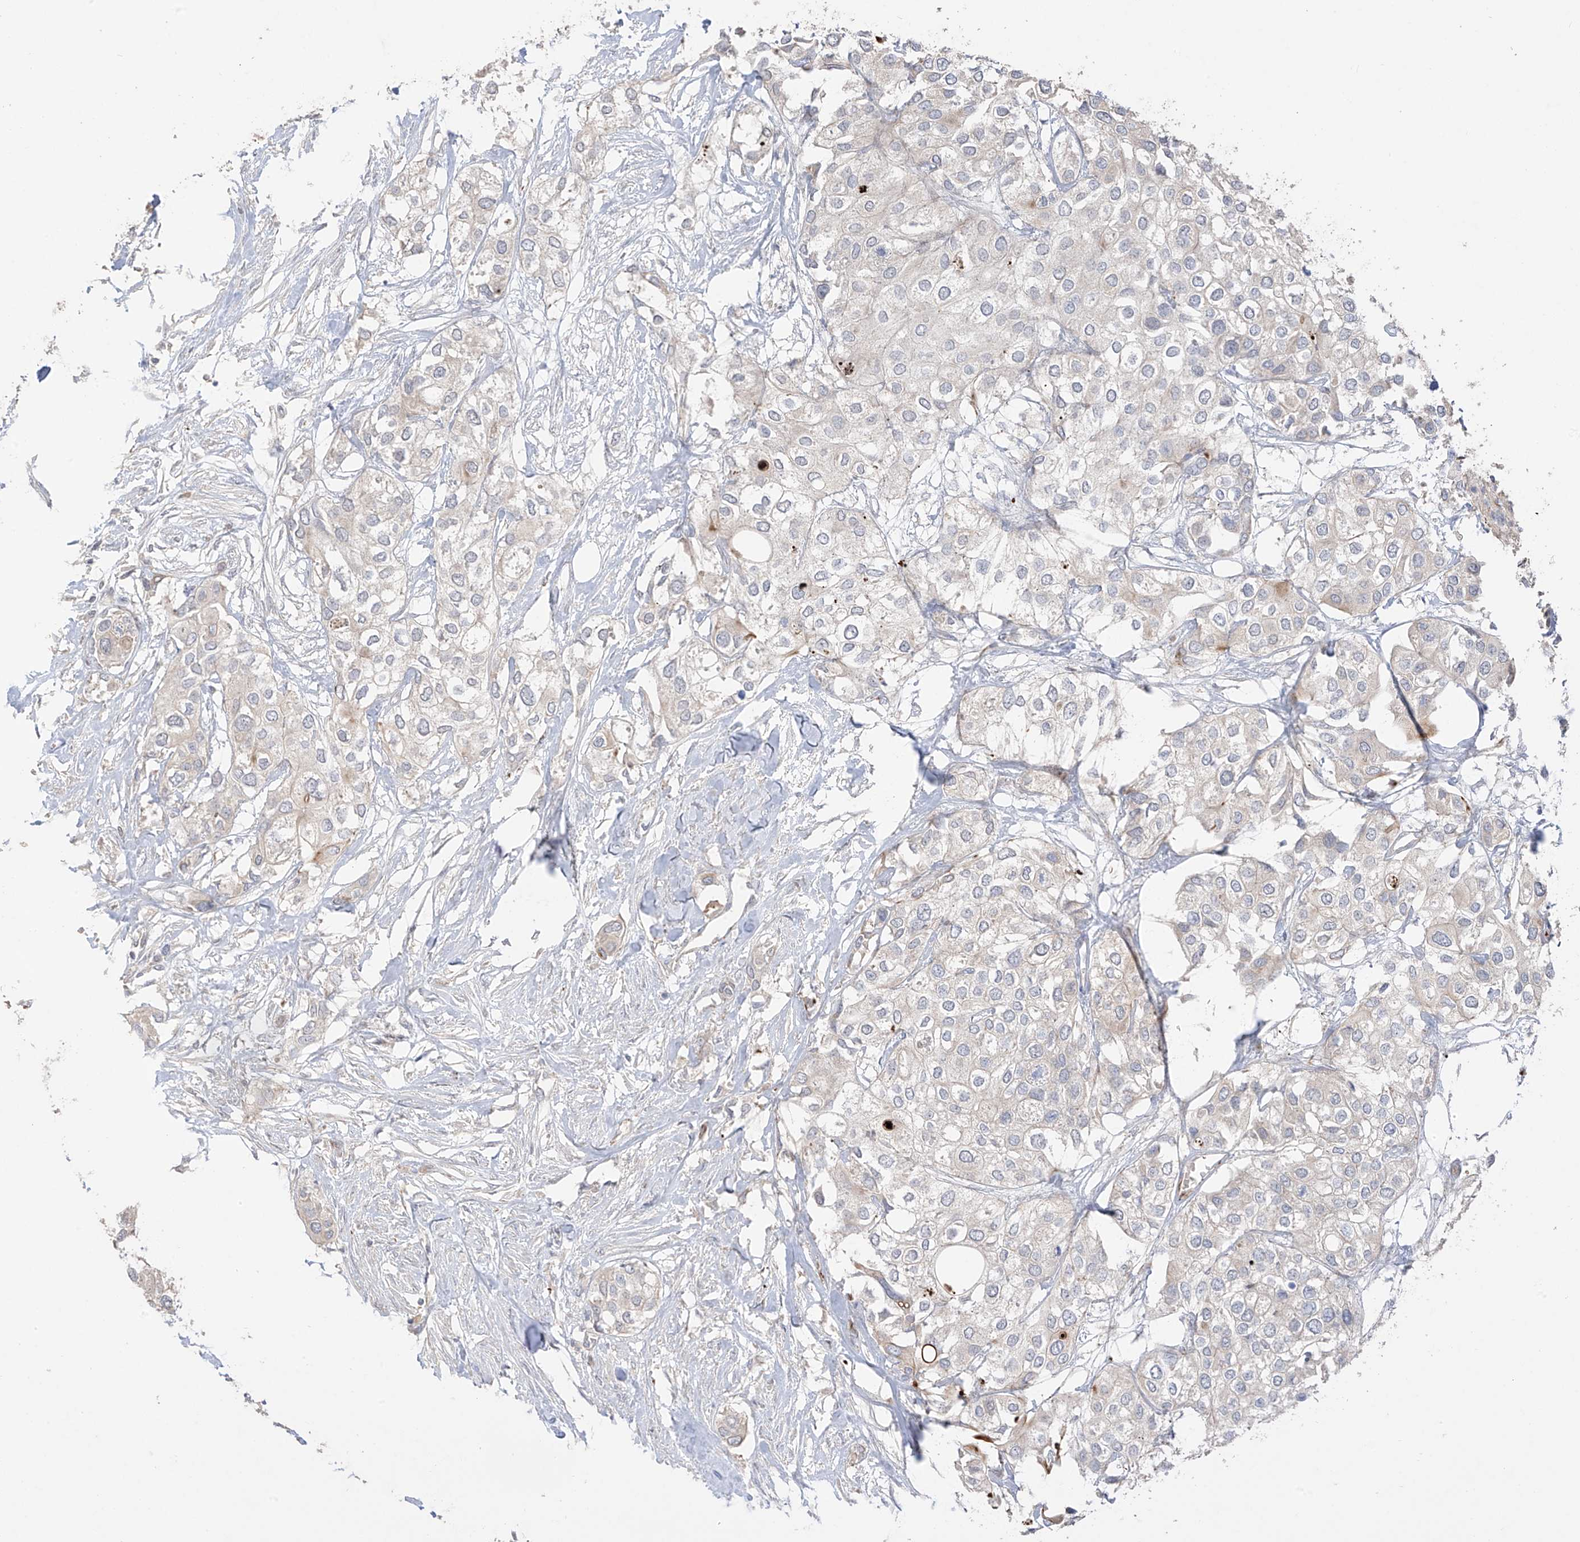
{"staining": {"intensity": "negative", "quantity": "none", "location": "none"}, "tissue": "urothelial cancer", "cell_type": "Tumor cells", "image_type": "cancer", "snomed": [{"axis": "morphology", "description": "Urothelial carcinoma, High grade"}, {"axis": "topography", "description": "Urinary bladder"}], "caption": "Immunohistochemistry micrograph of neoplastic tissue: human urothelial carcinoma (high-grade) stained with DAB (3,3'-diaminobenzidine) displays no significant protein expression in tumor cells.", "gene": "DCDC2", "patient": {"sex": "male", "age": 64}}